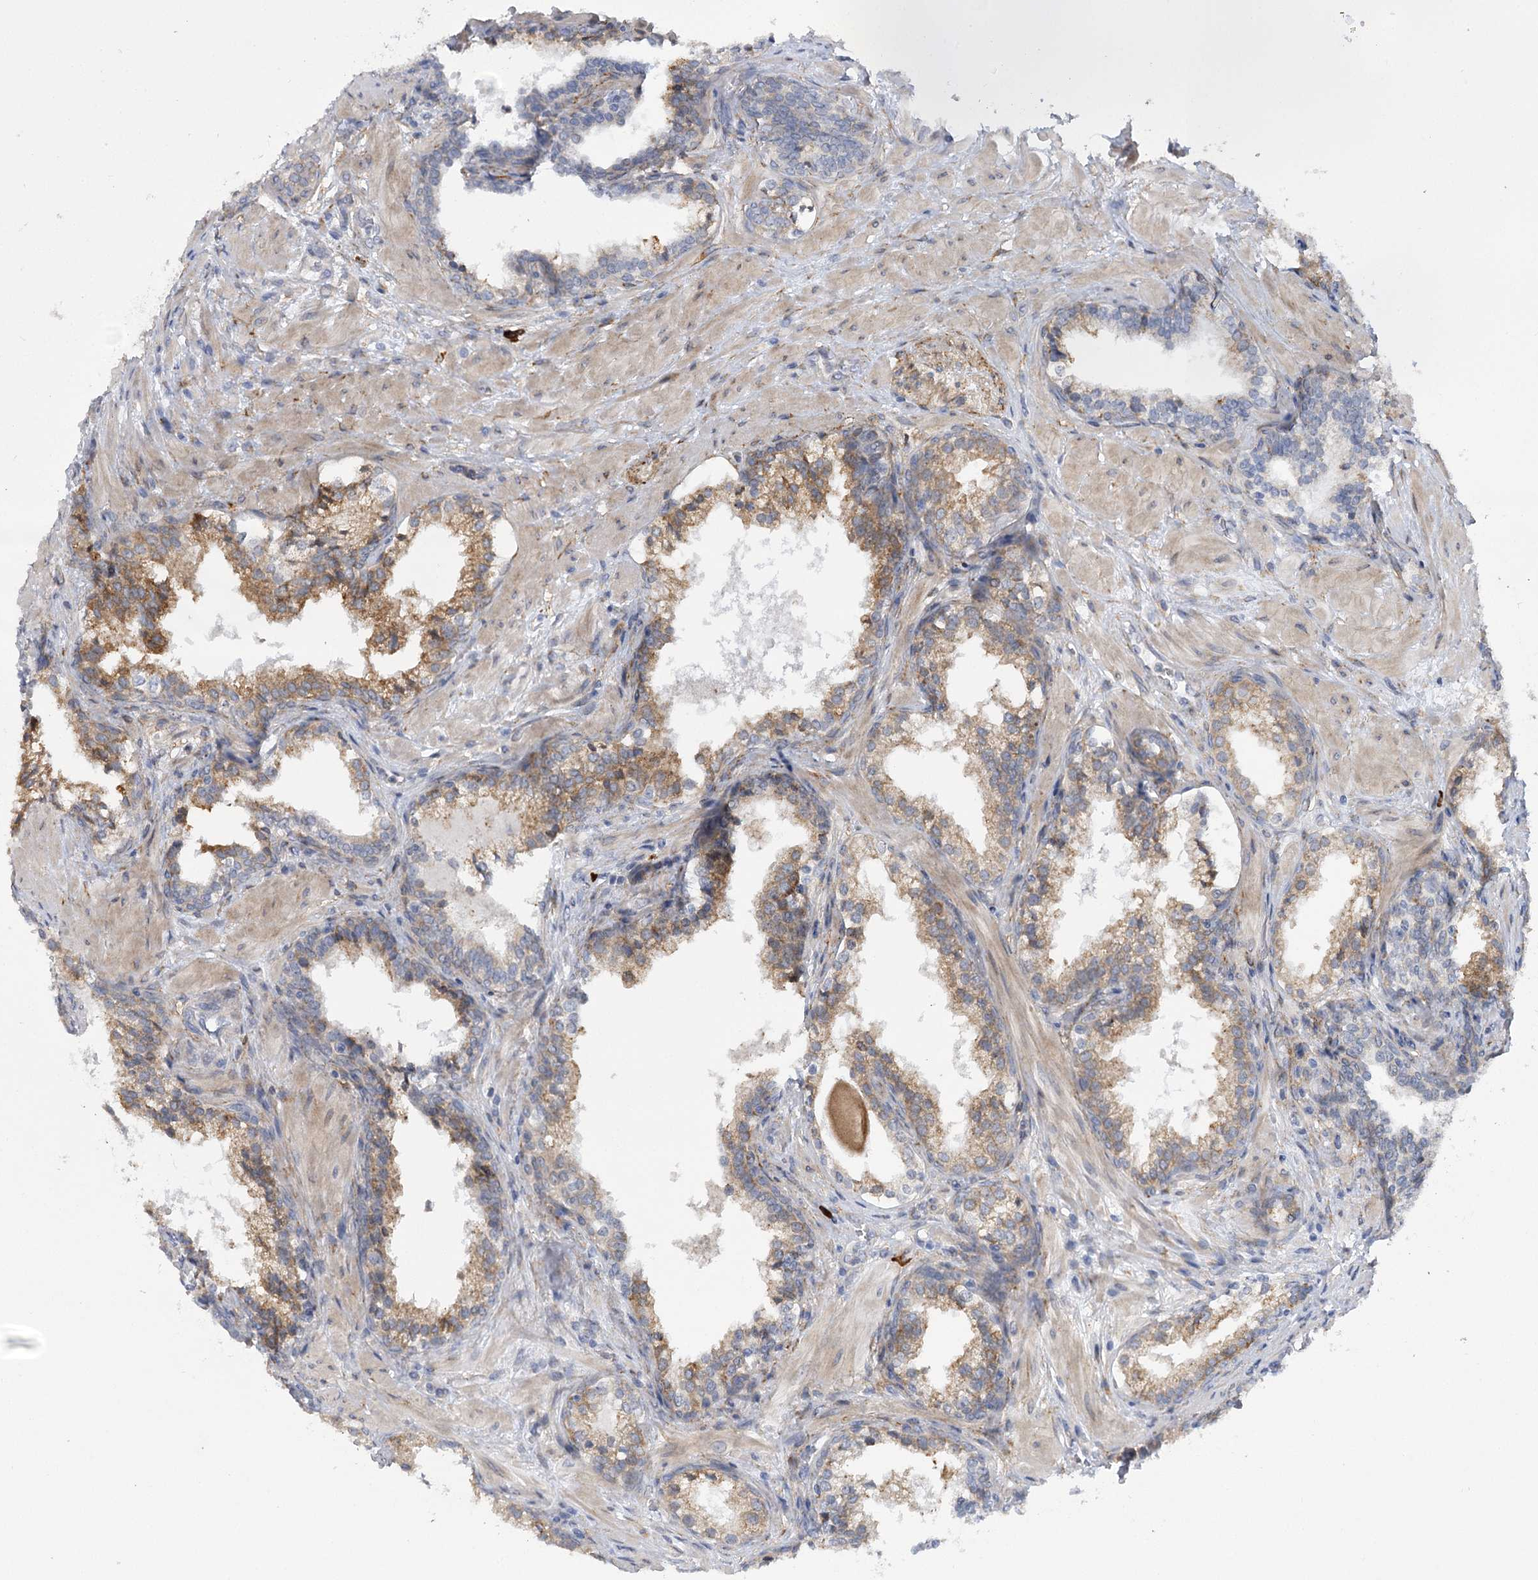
{"staining": {"intensity": "moderate", "quantity": ">75%", "location": "cytoplasmic/membranous"}, "tissue": "prostate cancer", "cell_type": "Tumor cells", "image_type": "cancer", "snomed": [{"axis": "morphology", "description": "Adenocarcinoma, Low grade"}, {"axis": "topography", "description": "Prostate"}], "caption": "Protein staining displays moderate cytoplasmic/membranous positivity in about >75% of tumor cells in prostate adenocarcinoma (low-grade). Immunohistochemistry (ihc) stains the protein in brown and the nuclei are stained blue.", "gene": "NCKAP5", "patient": {"sex": "male", "age": 60}}